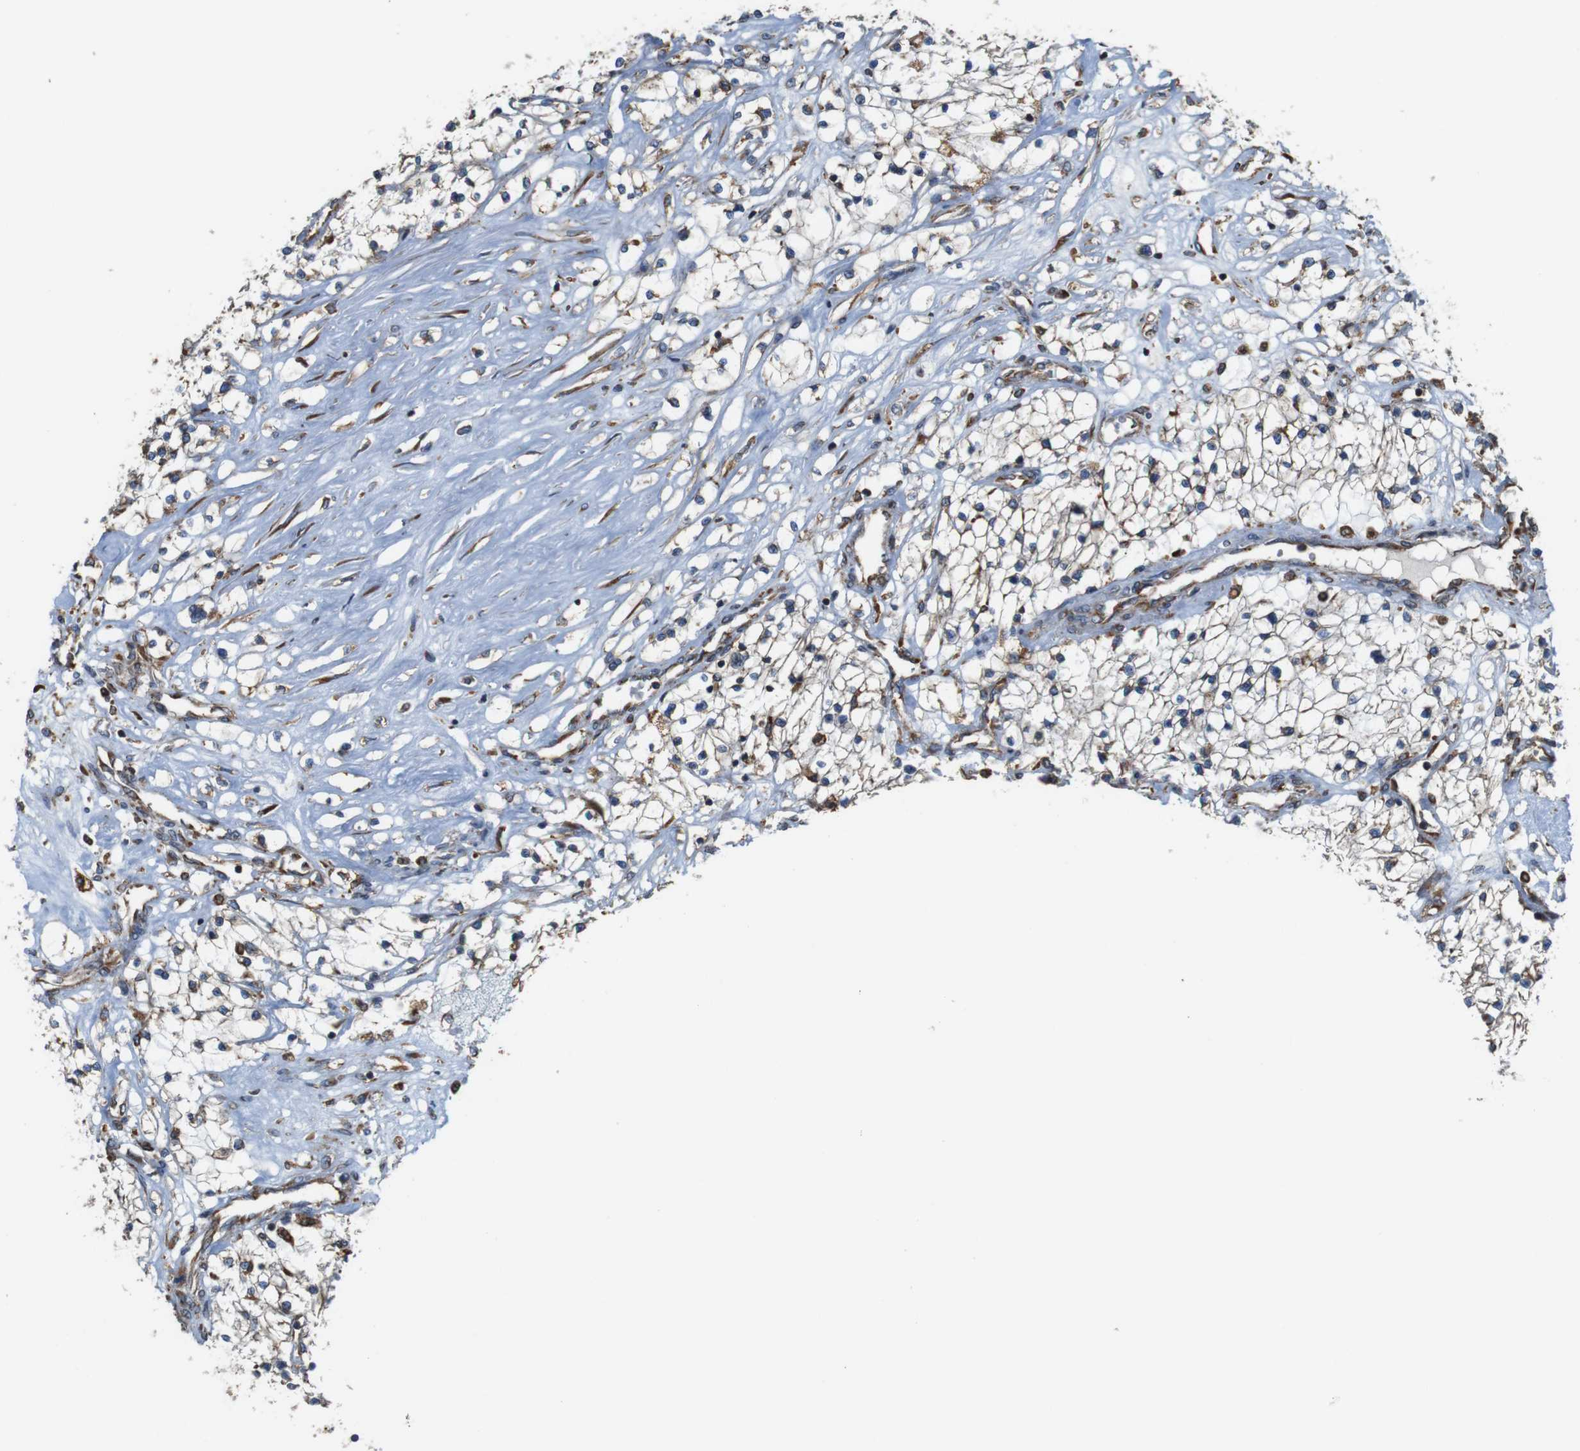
{"staining": {"intensity": "weak", "quantity": "<25%", "location": "cytoplasmic/membranous"}, "tissue": "renal cancer", "cell_type": "Tumor cells", "image_type": "cancer", "snomed": [{"axis": "morphology", "description": "Adenocarcinoma, NOS"}, {"axis": "topography", "description": "Kidney"}], "caption": "Image shows no significant protein staining in tumor cells of renal cancer (adenocarcinoma).", "gene": "UGGT1", "patient": {"sex": "male", "age": 68}}